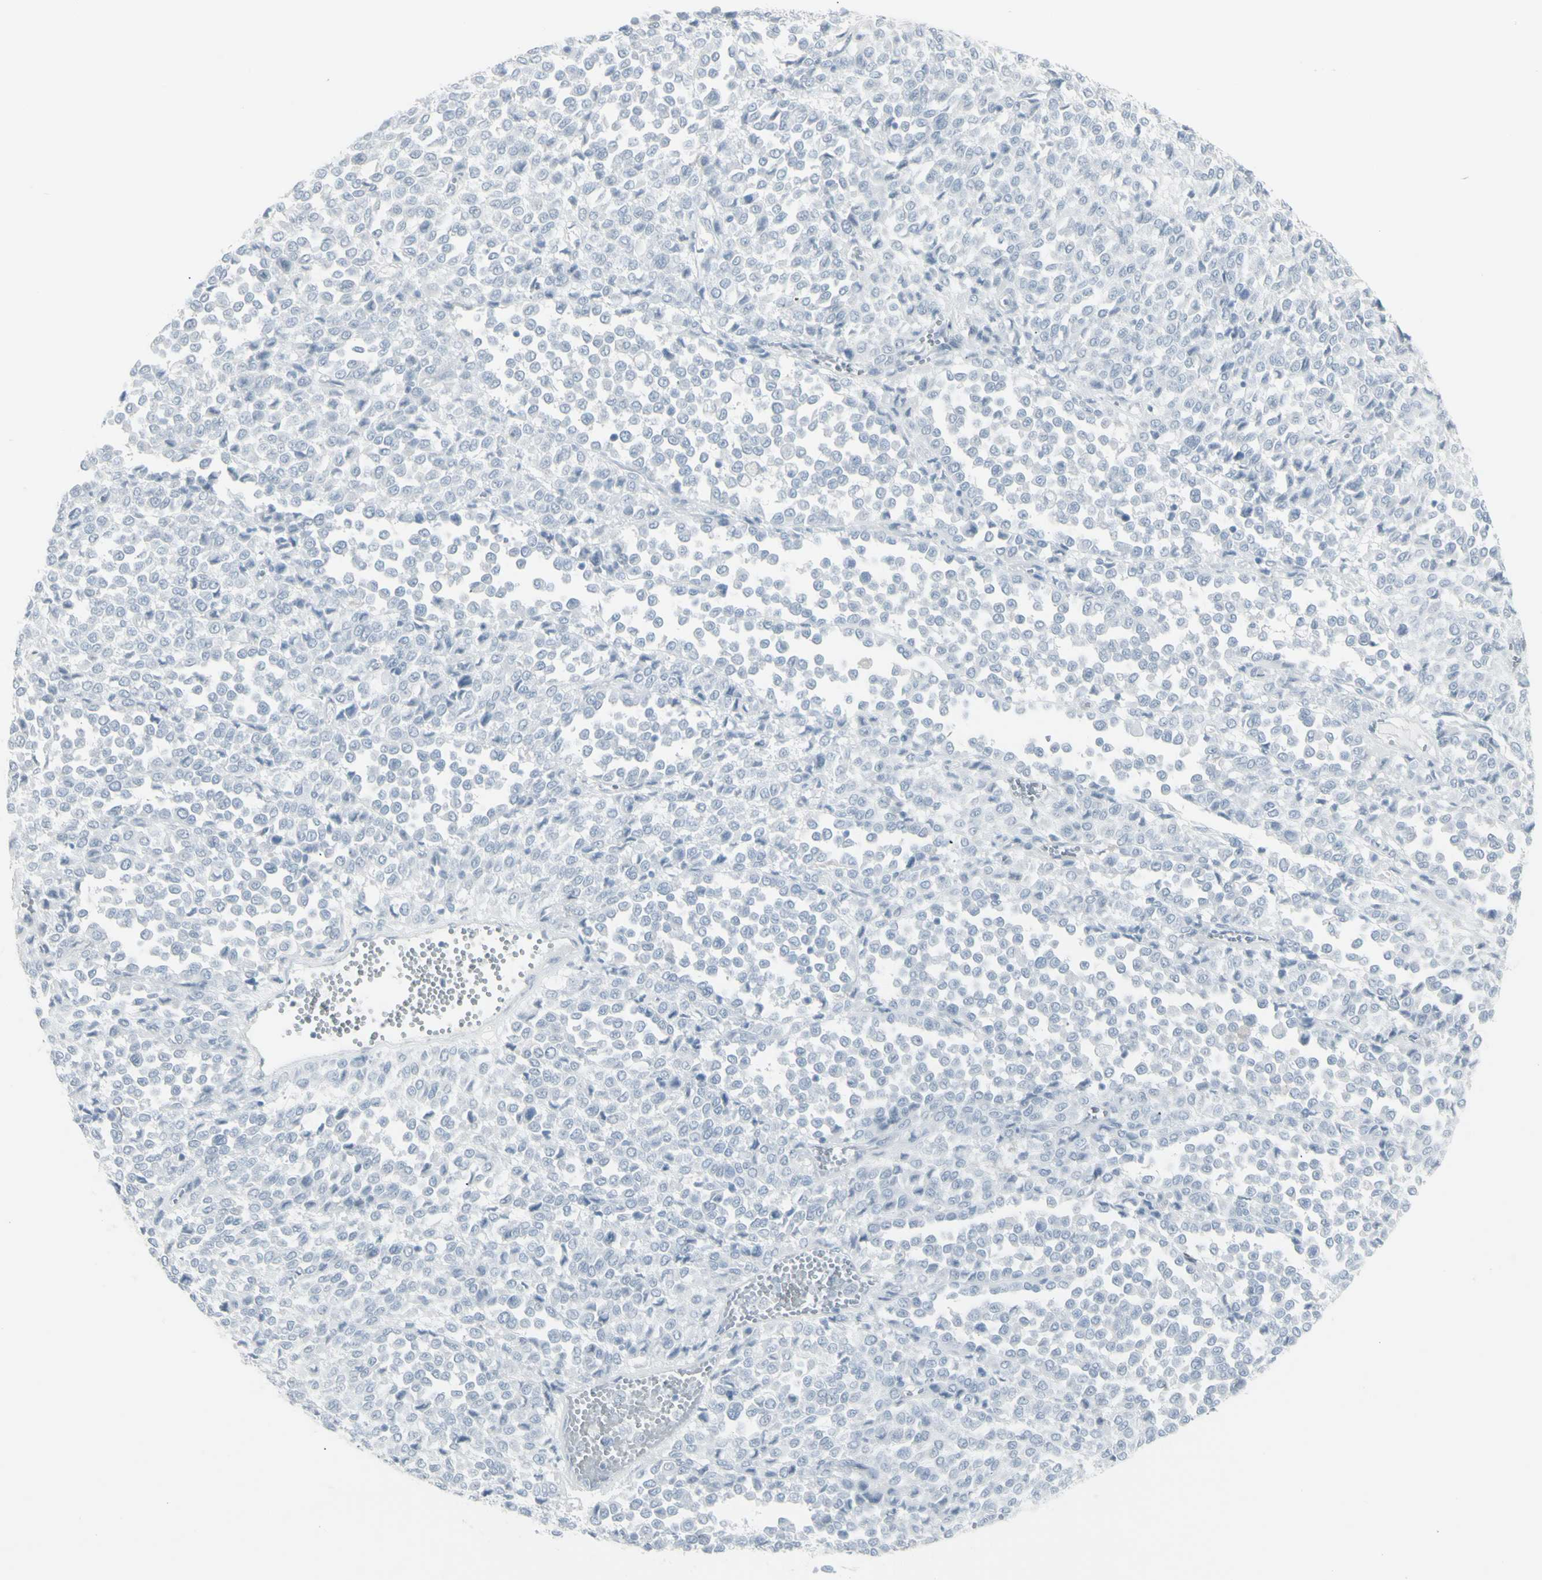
{"staining": {"intensity": "negative", "quantity": "none", "location": "none"}, "tissue": "melanoma", "cell_type": "Tumor cells", "image_type": "cancer", "snomed": [{"axis": "morphology", "description": "Malignant melanoma, Metastatic site"}, {"axis": "topography", "description": "Pancreas"}], "caption": "DAB immunohistochemical staining of human melanoma displays no significant expression in tumor cells.", "gene": "YBX2", "patient": {"sex": "female", "age": 30}}